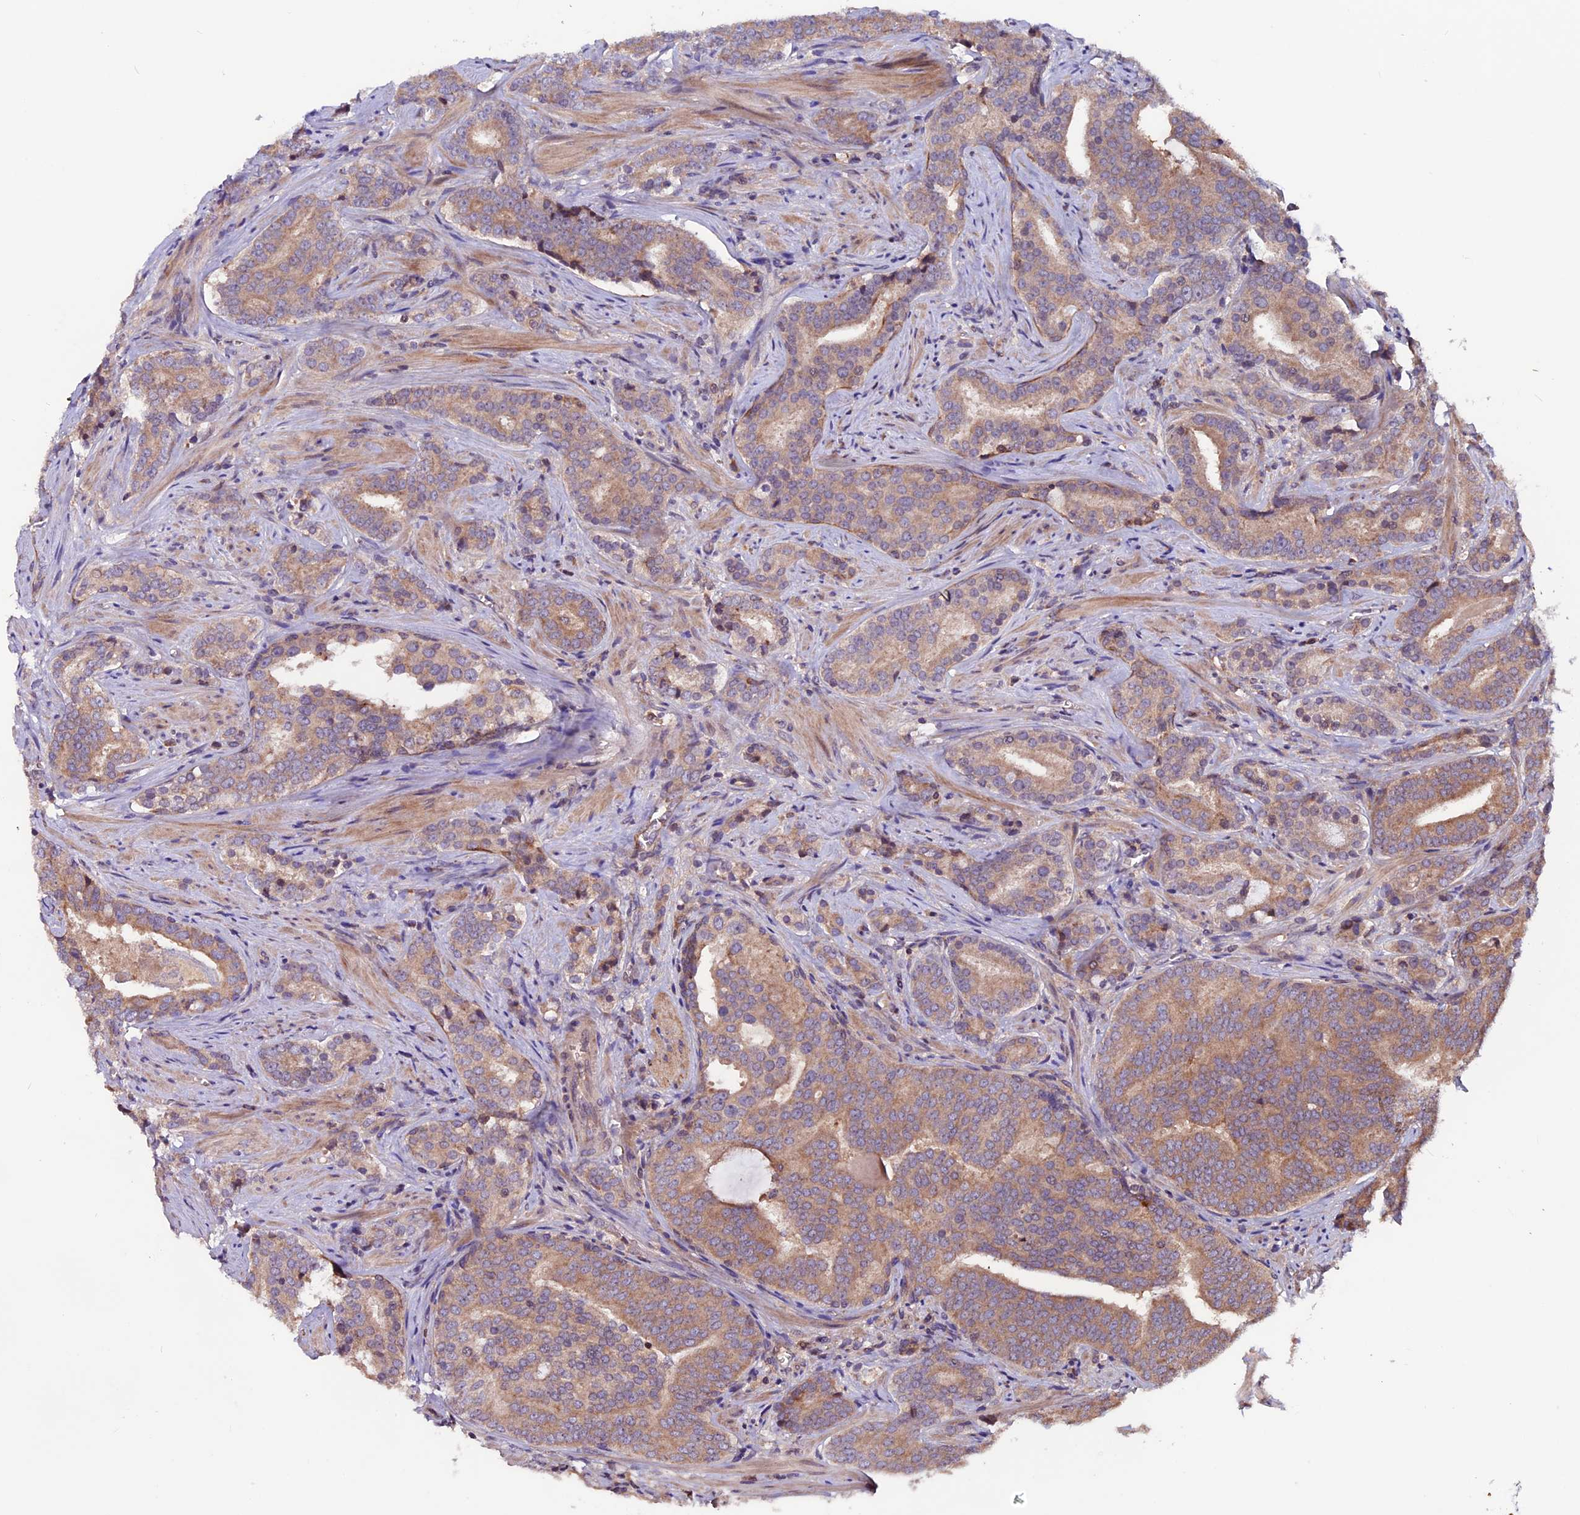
{"staining": {"intensity": "moderate", "quantity": ">75%", "location": "cytoplasmic/membranous"}, "tissue": "prostate cancer", "cell_type": "Tumor cells", "image_type": "cancer", "snomed": [{"axis": "morphology", "description": "Adenocarcinoma, High grade"}, {"axis": "topography", "description": "Prostate"}], "caption": "This micrograph exhibits IHC staining of adenocarcinoma (high-grade) (prostate), with medium moderate cytoplasmic/membranous expression in about >75% of tumor cells.", "gene": "ZNF598", "patient": {"sex": "male", "age": 55}}